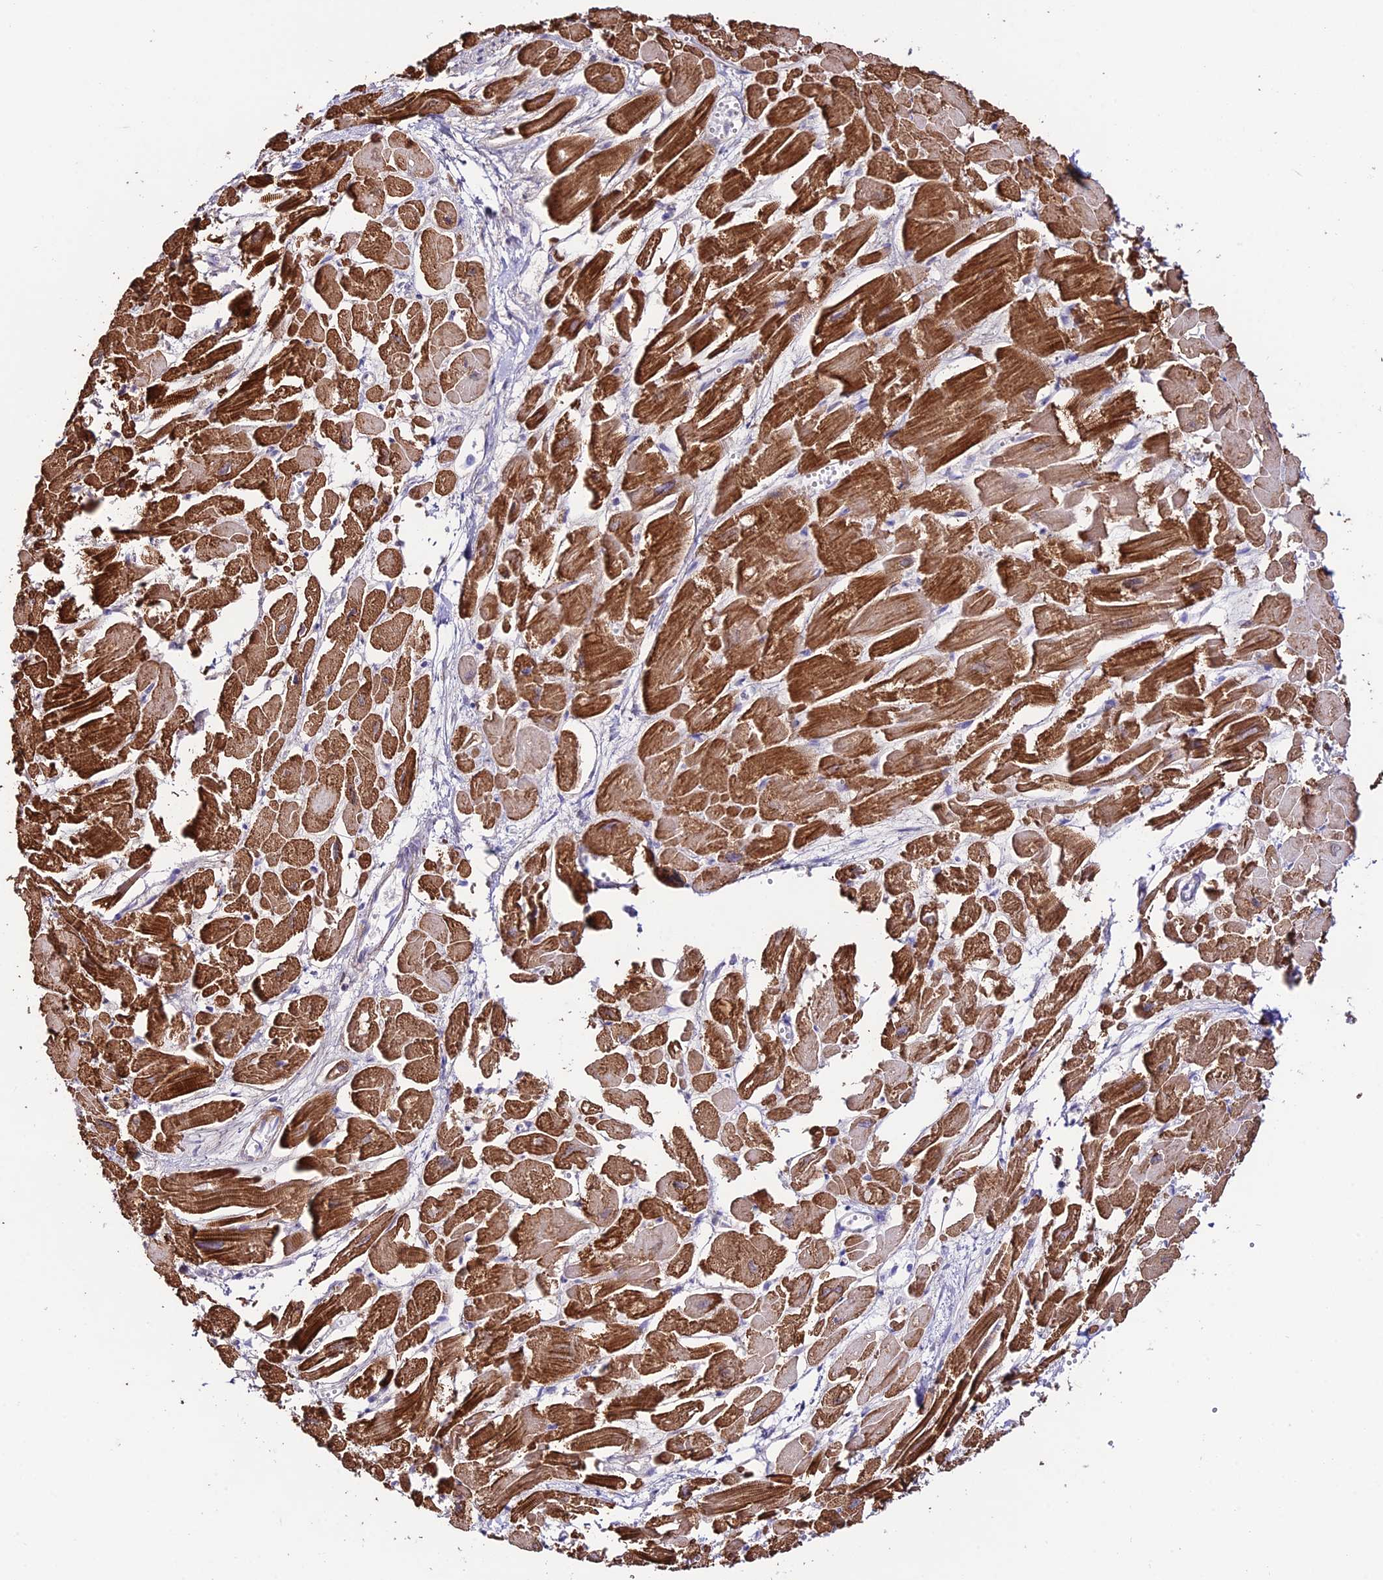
{"staining": {"intensity": "strong", "quantity": "25%-75%", "location": "cytoplasmic/membranous"}, "tissue": "heart muscle", "cell_type": "Cardiomyocytes", "image_type": "normal", "snomed": [{"axis": "morphology", "description": "Normal tissue, NOS"}, {"axis": "topography", "description": "Heart"}], "caption": "A high-resolution image shows immunohistochemistry (IHC) staining of normal heart muscle, which reveals strong cytoplasmic/membranous expression in about 25%-75% of cardiomyocytes.", "gene": "NLRP9", "patient": {"sex": "male", "age": 54}}